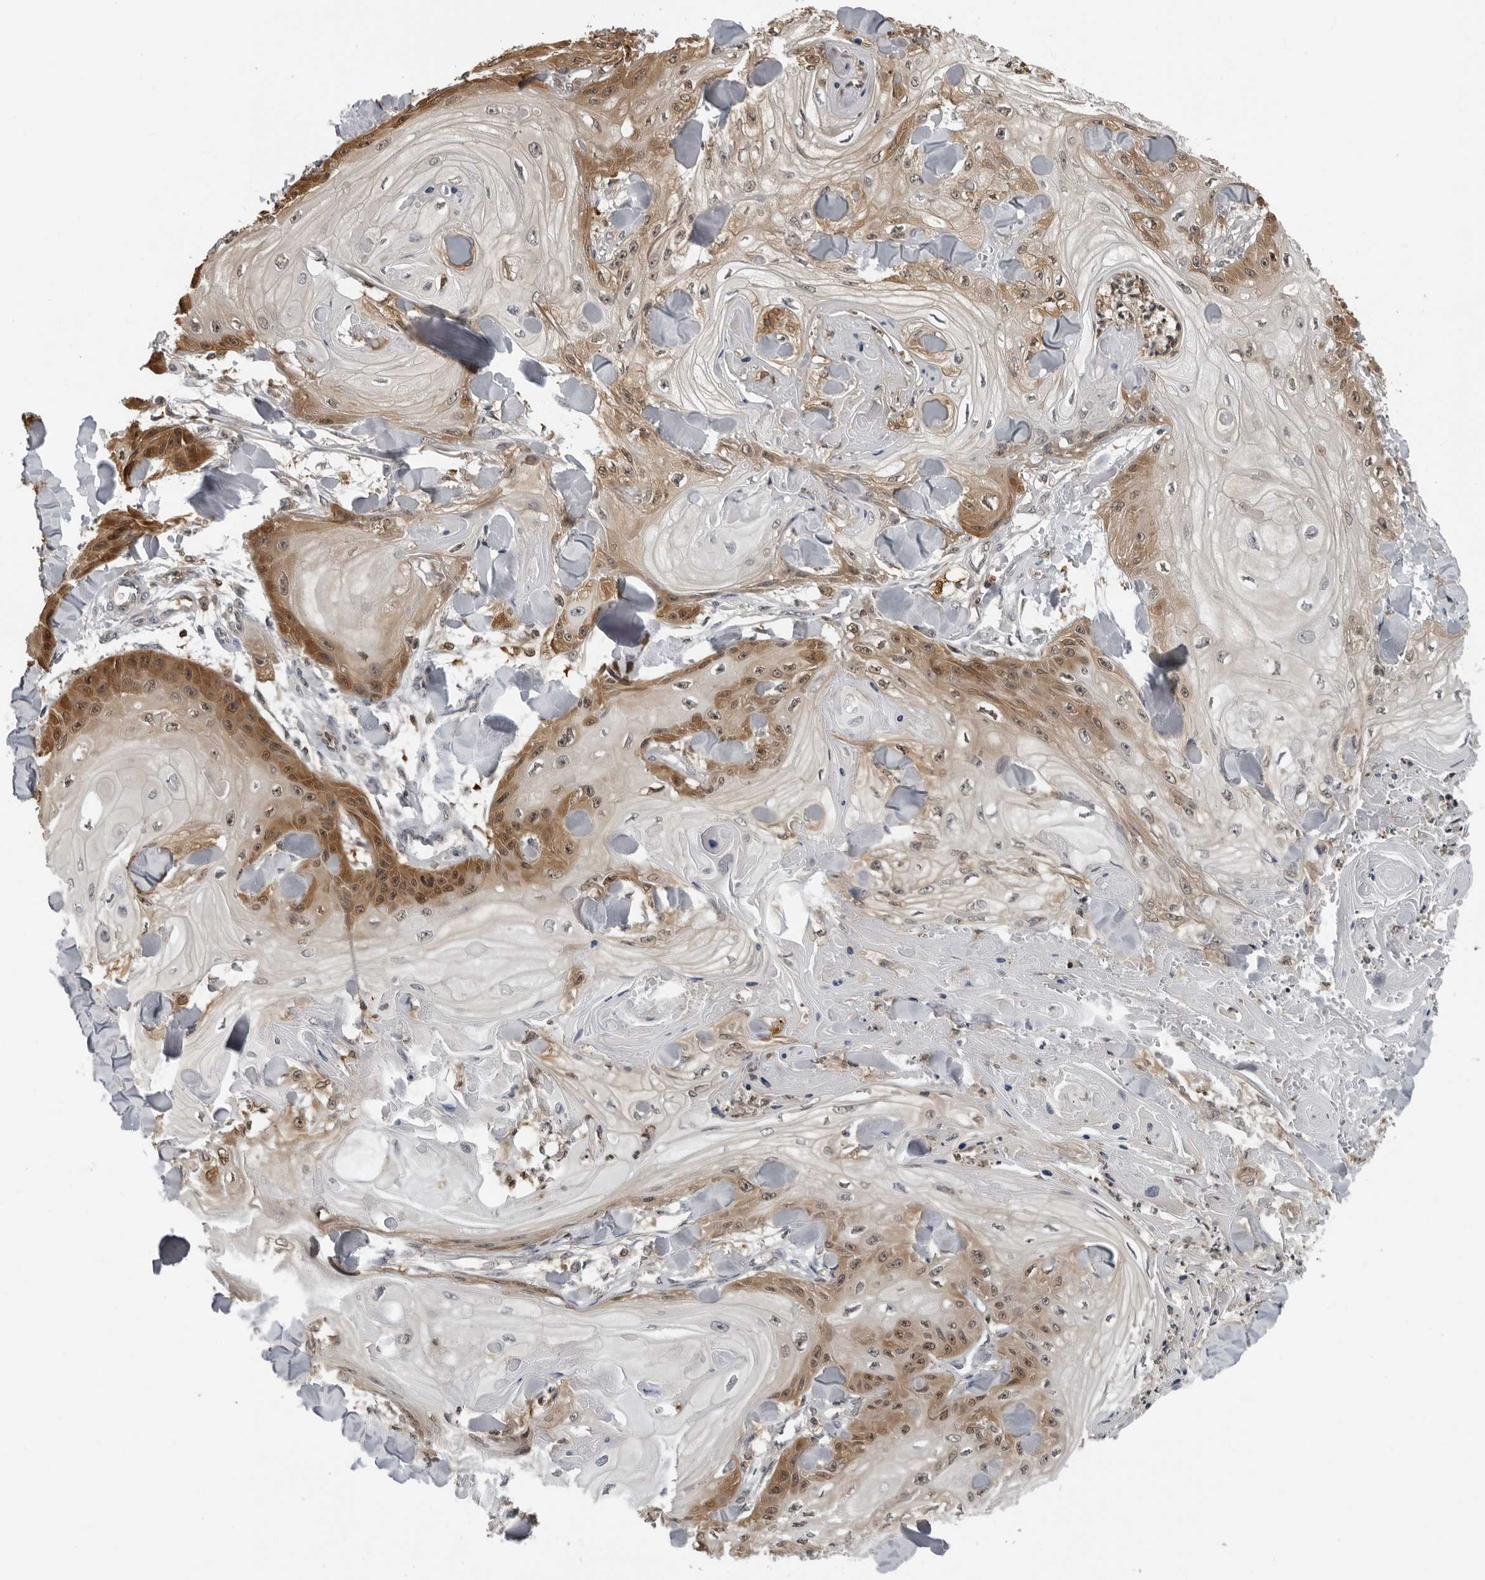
{"staining": {"intensity": "moderate", "quantity": "25%-75%", "location": "cytoplasmic/membranous,nuclear"}, "tissue": "skin cancer", "cell_type": "Tumor cells", "image_type": "cancer", "snomed": [{"axis": "morphology", "description": "Squamous cell carcinoma, NOS"}, {"axis": "topography", "description": "Skin"}], "caption": "Immunohistochemical staining of human squamous cell carcinoma (skin) displays moderate cytoplasmic/membranous and nuclear protein expression in approximately 25%-75% of tumor cells. The staining was performed using DAB, with brown indicating positive protein expression. Nuclei are stained blue with hematoxylin.", "gene": "HSPH1", "patient": {"sex": "male", "age": 74}}